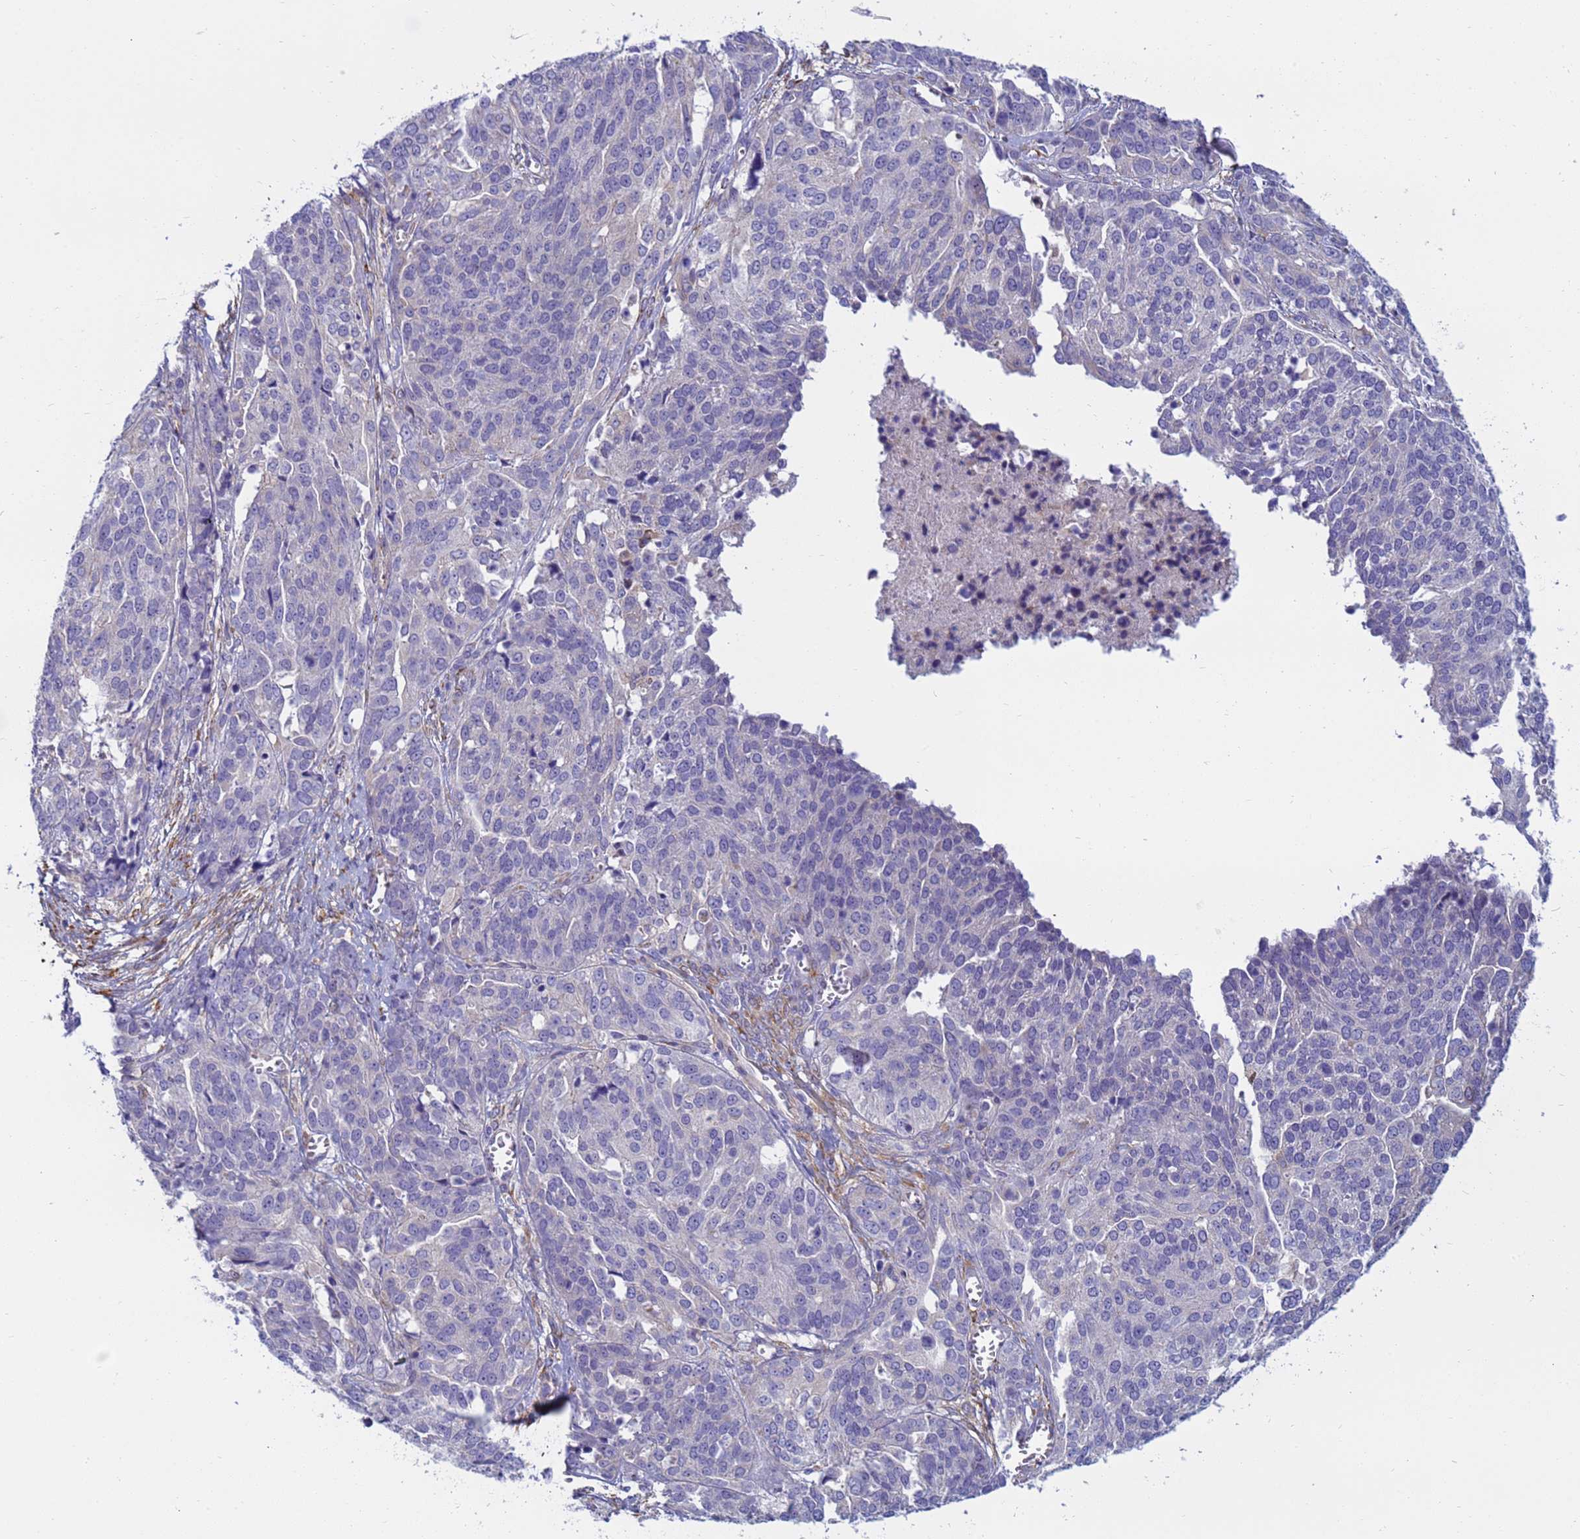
{"staining": {"intensity": "negative", "quantity": "none", "location": "none"}, "tissue": "ovarian cancer", "cell_type": "Tumor cells", "image_type": "cancer", "snomed": [{"axis": "morphology", "description": "Cystadenocarcinoma, serous, NOS"}, {"axis": "topography", "description": "Ovary"}], "caption": "High power microscopy photomicrograph of an IHC histopathology image of ovarian serous cystadenocarcinoma, revealing no significant staining in tumor cells.", "gene": "TRPC6", "patient": {"sex": "female", "age": 44}}